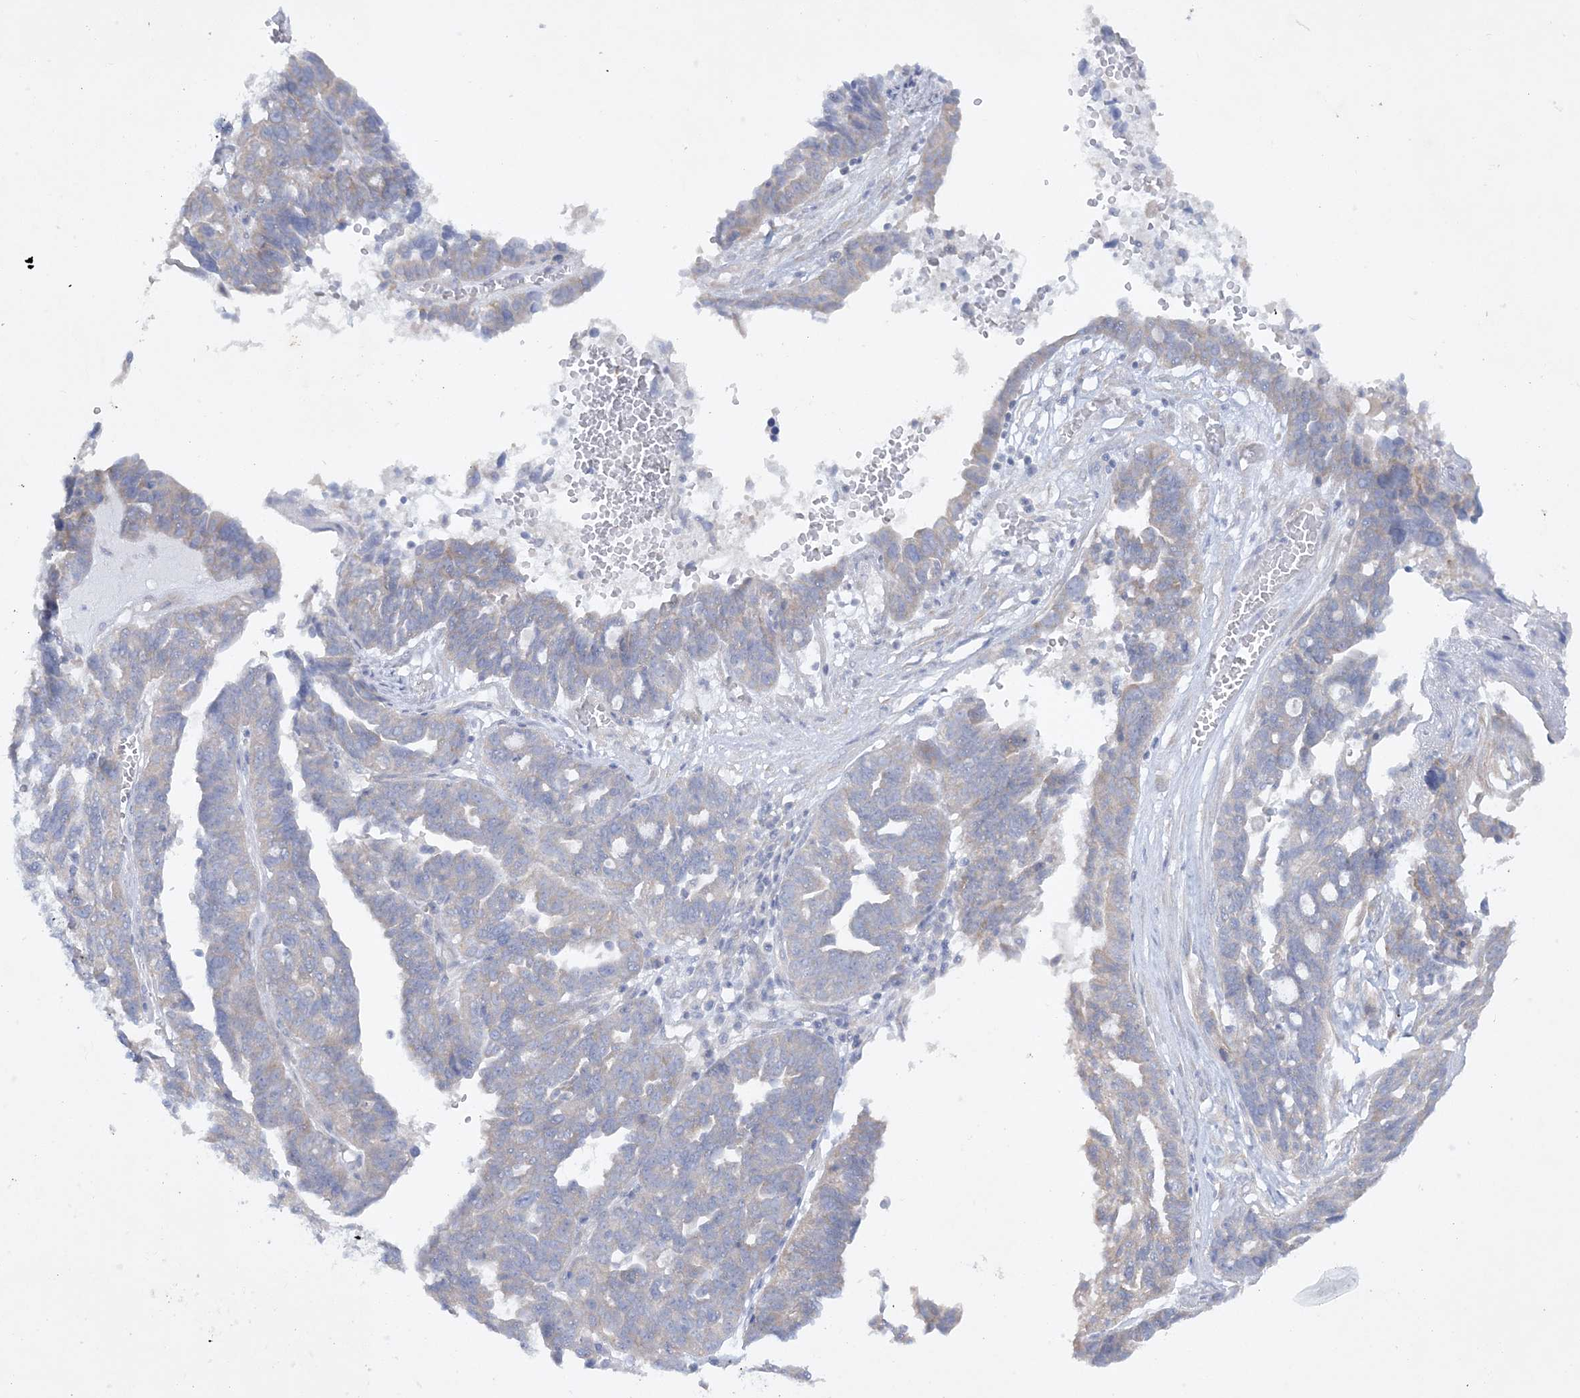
{"staining": {"intensity": "negative", "quantity": "none", "location": "none"}, "tissue": "ovarian cancer", "cell_type": "Tumor cells", "image_type": "cancer", "snomed": [{"axis": "morphology", "description": "Cystadenocarcinoma, serous, NOS"}, {"axis": "topography", "description": "Ovary"}], "caption": "Tumor cells show no significant protein expression in serous cystadenocarcinoma (ovarian).", "gene": "FARSB", "patient": {"sex": "female", "age": 59}}